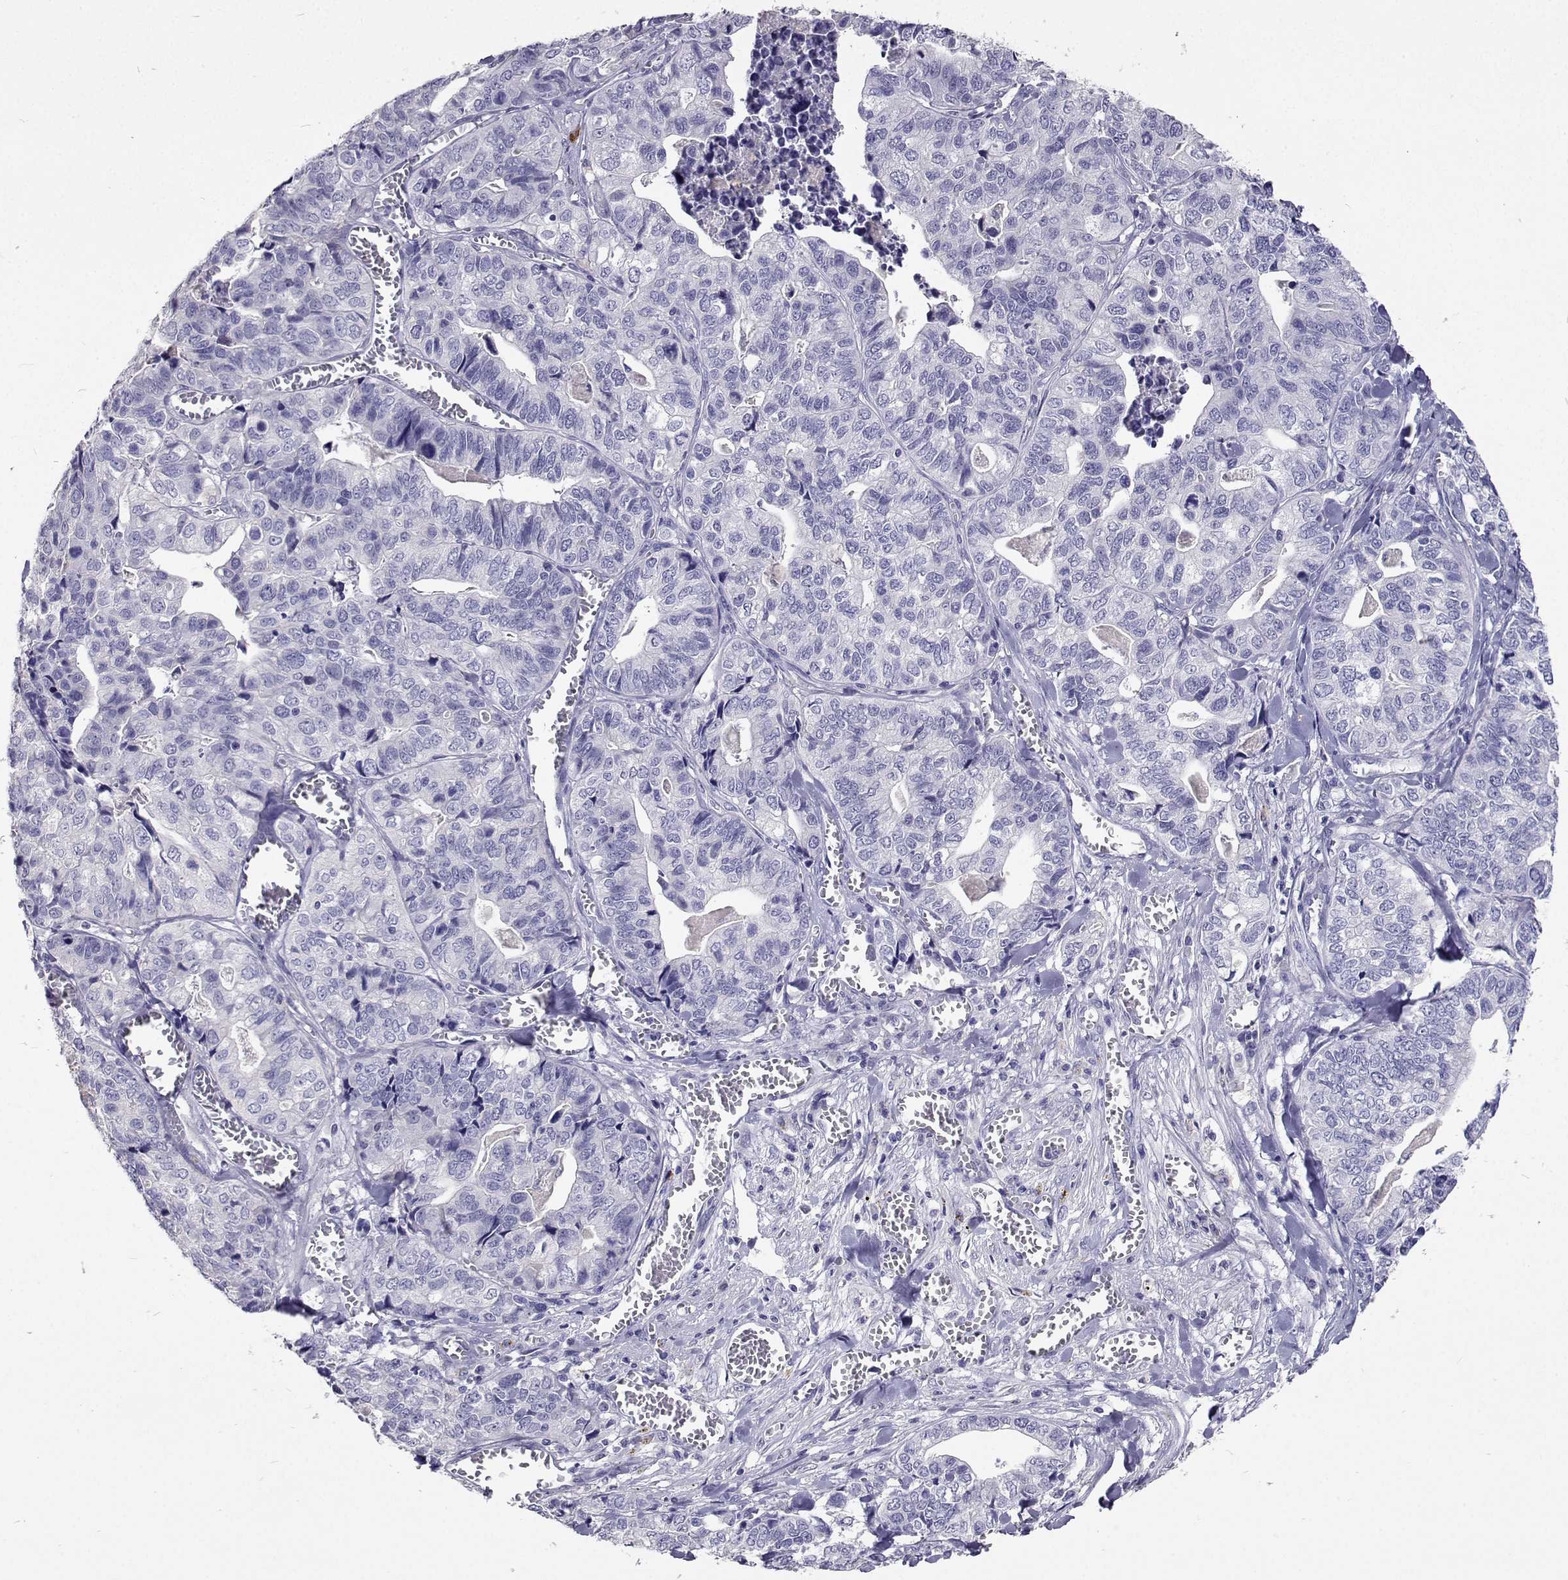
{"staining": {"intensity": "negative", "quantity": "none", "location": "none"}, "tissue": "stomach cancer", "cell_type": "Tumor cells", "image_type": "cancer", "snomed": [{"axis": "morphology", "description": "Adenocarcinoma, NOS"}, {"axis": "topography", "description": "Stomach, upper"}], "caption": "DAB immunohistochemical staining of stomach adenocarcinoma displays no significant staining in tumor cells.", "gene": "CFAP44", "patient": {"sex": "female", "age": 67}}